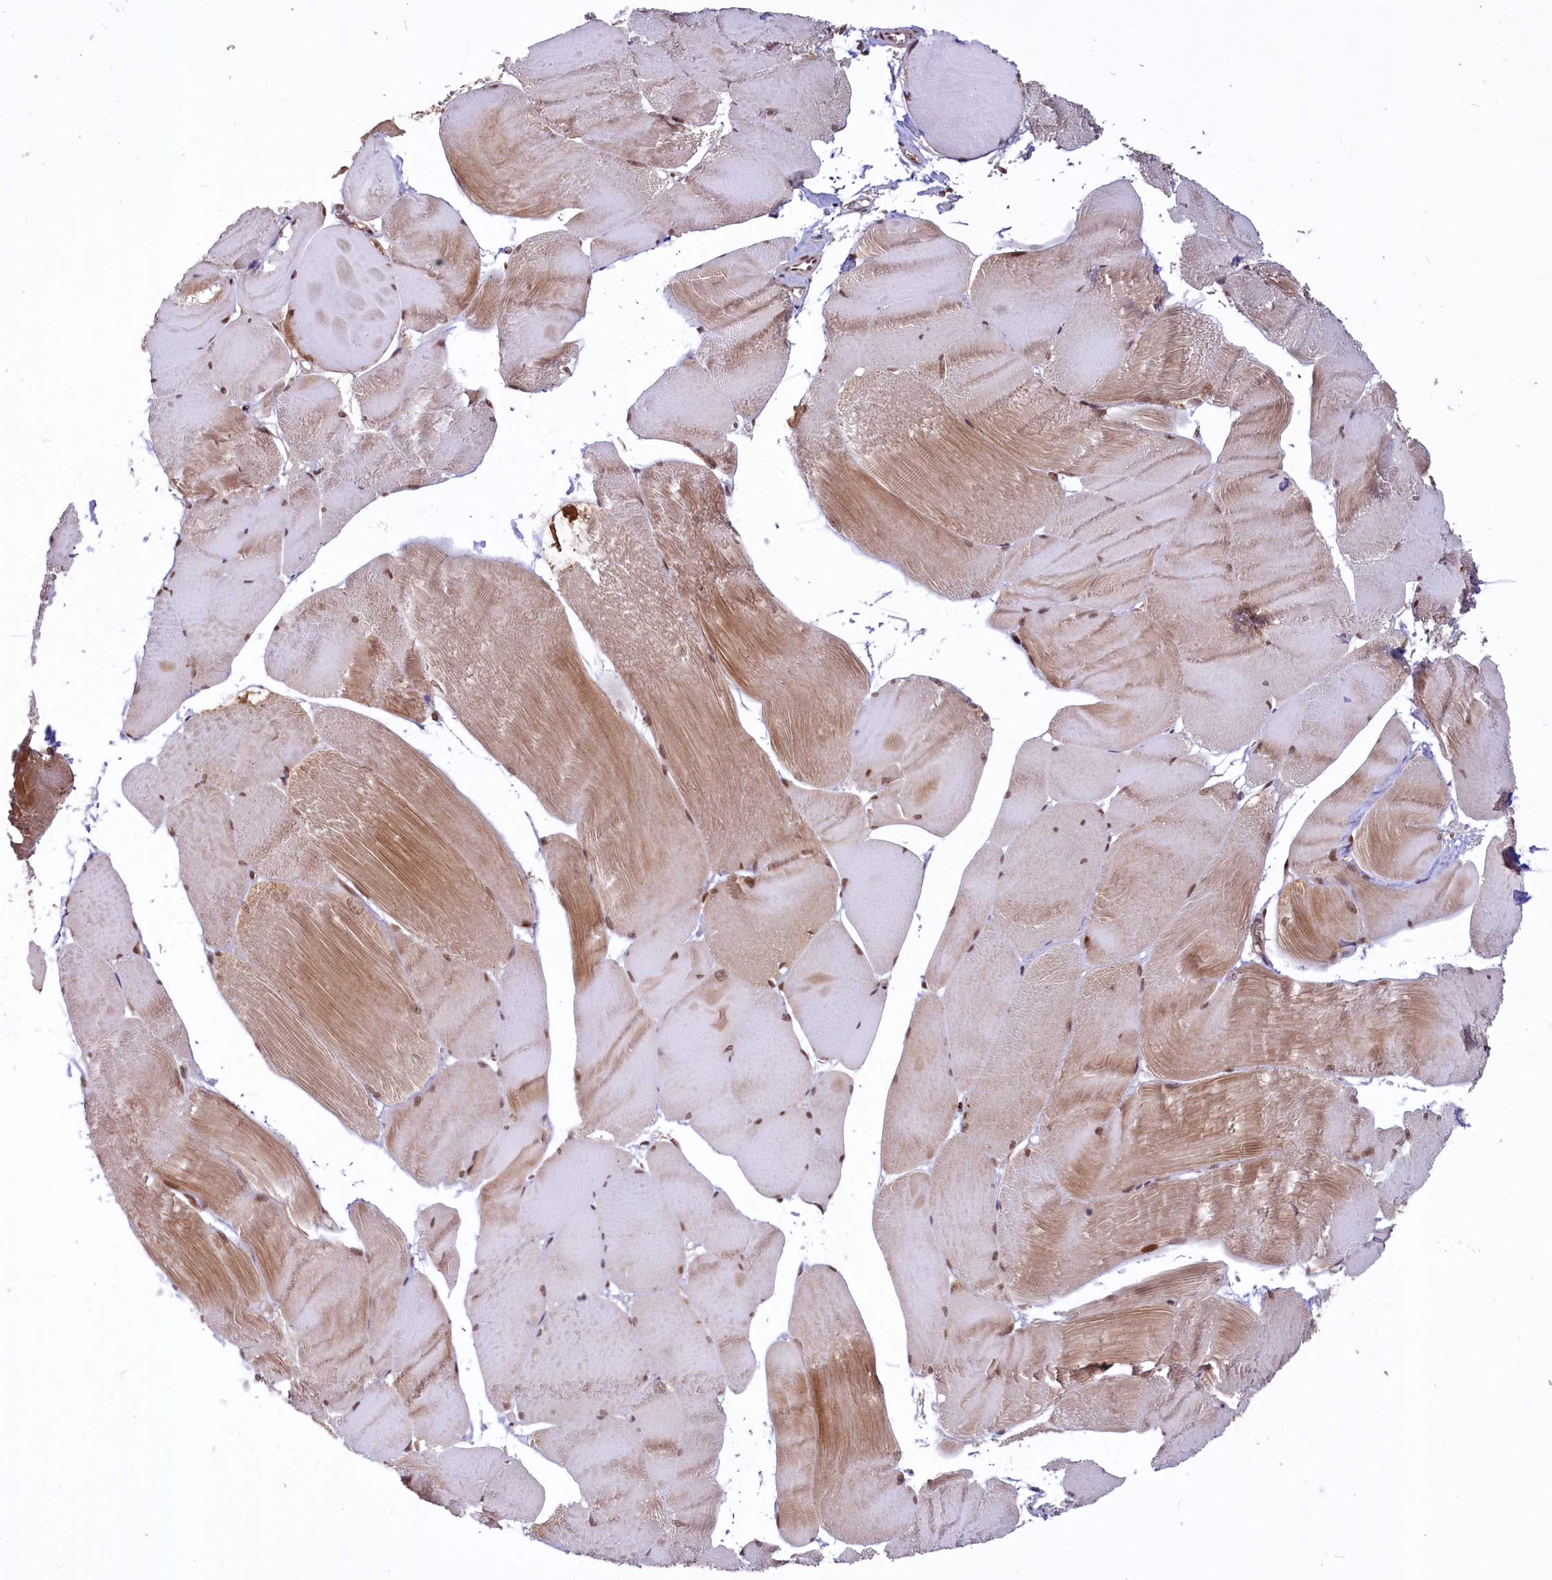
{"staining": {"intensity": "moderate", "quantity": "25%-75%", "location": "cytoplasmic/membranous,nuclear"}, "tissue": "skeletal muscle", "cell_type": "Myocytes", "image_type": "normal", "snomed": [{"axis": "morphology", "description": "Normal tissue, NOS"}, {"axis": "morphology", "description": "Basal cell carcinoma"}, {"axis": "topography", "description": "Skeletal muscle"}], "caption": "Brown immunohistochemical staining in normal skeletal muscle displays moderate cytoplasmic/membranous,nuclear expression in about 25%-75% of myocytes.", "gene": "PHC3", "patient": {"sex": "female", "age": 64}}